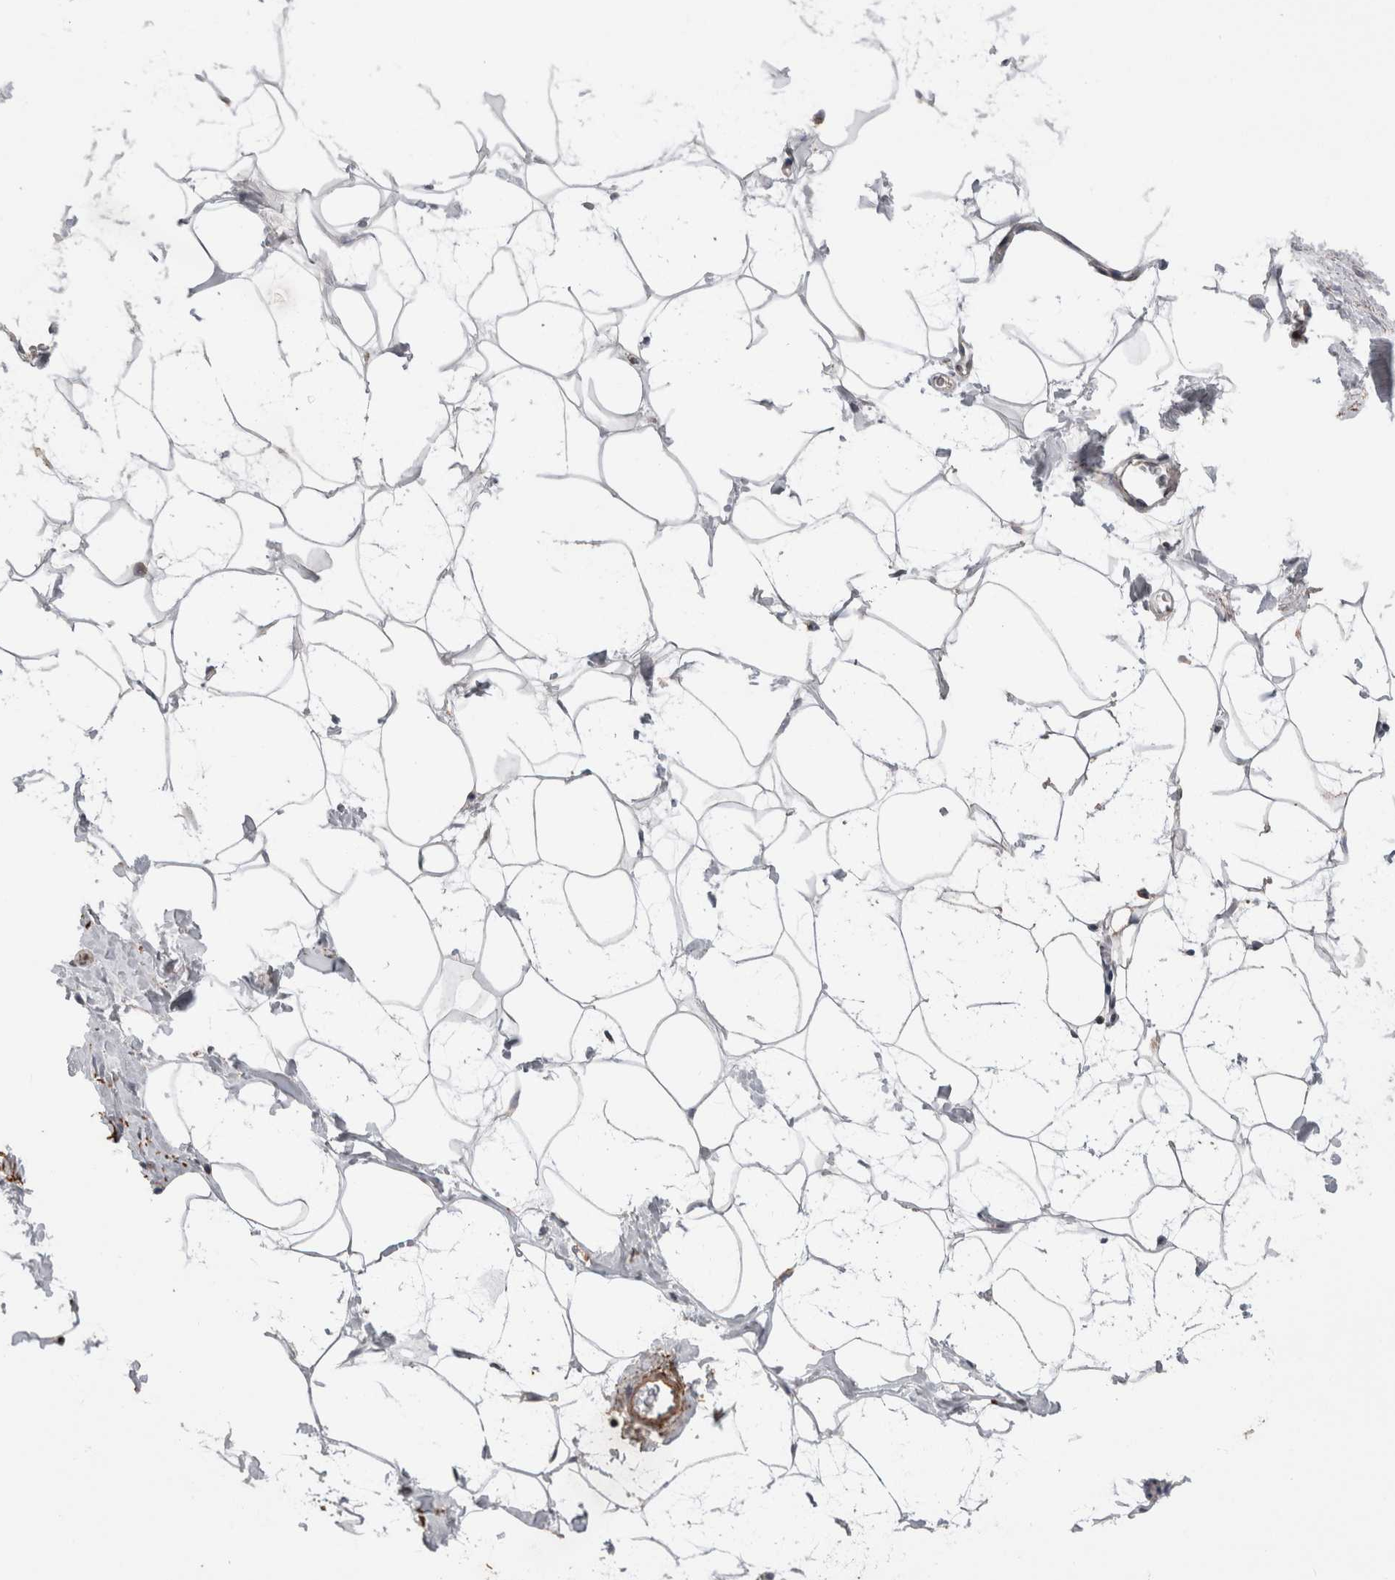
{"staining": {"intensity": "strong", "quantity": "<25%", "location": "cytoplasmic/membranous"}, "tissue": "adipose tissue", "cell_type": "Adipocytes", "image_type": "normal", "snomed": [{"axis": "morphology", "description": "Normal tissue, NOS"}, {"axis": "morphology", "description": "Fibrosis, NOS"}, {"axis": "topography", "description": "Breast"}, {"axis": "topography", "description": "Adipose tissue"}], "caption": "Human adipose tissue stained for a protein (brown) exhibits strong cytoplasmic/membranous positive expression in approximately <25% of adipocytes.", "gene": "DARS2", "patient": {"sex": "female", "age": 39}}